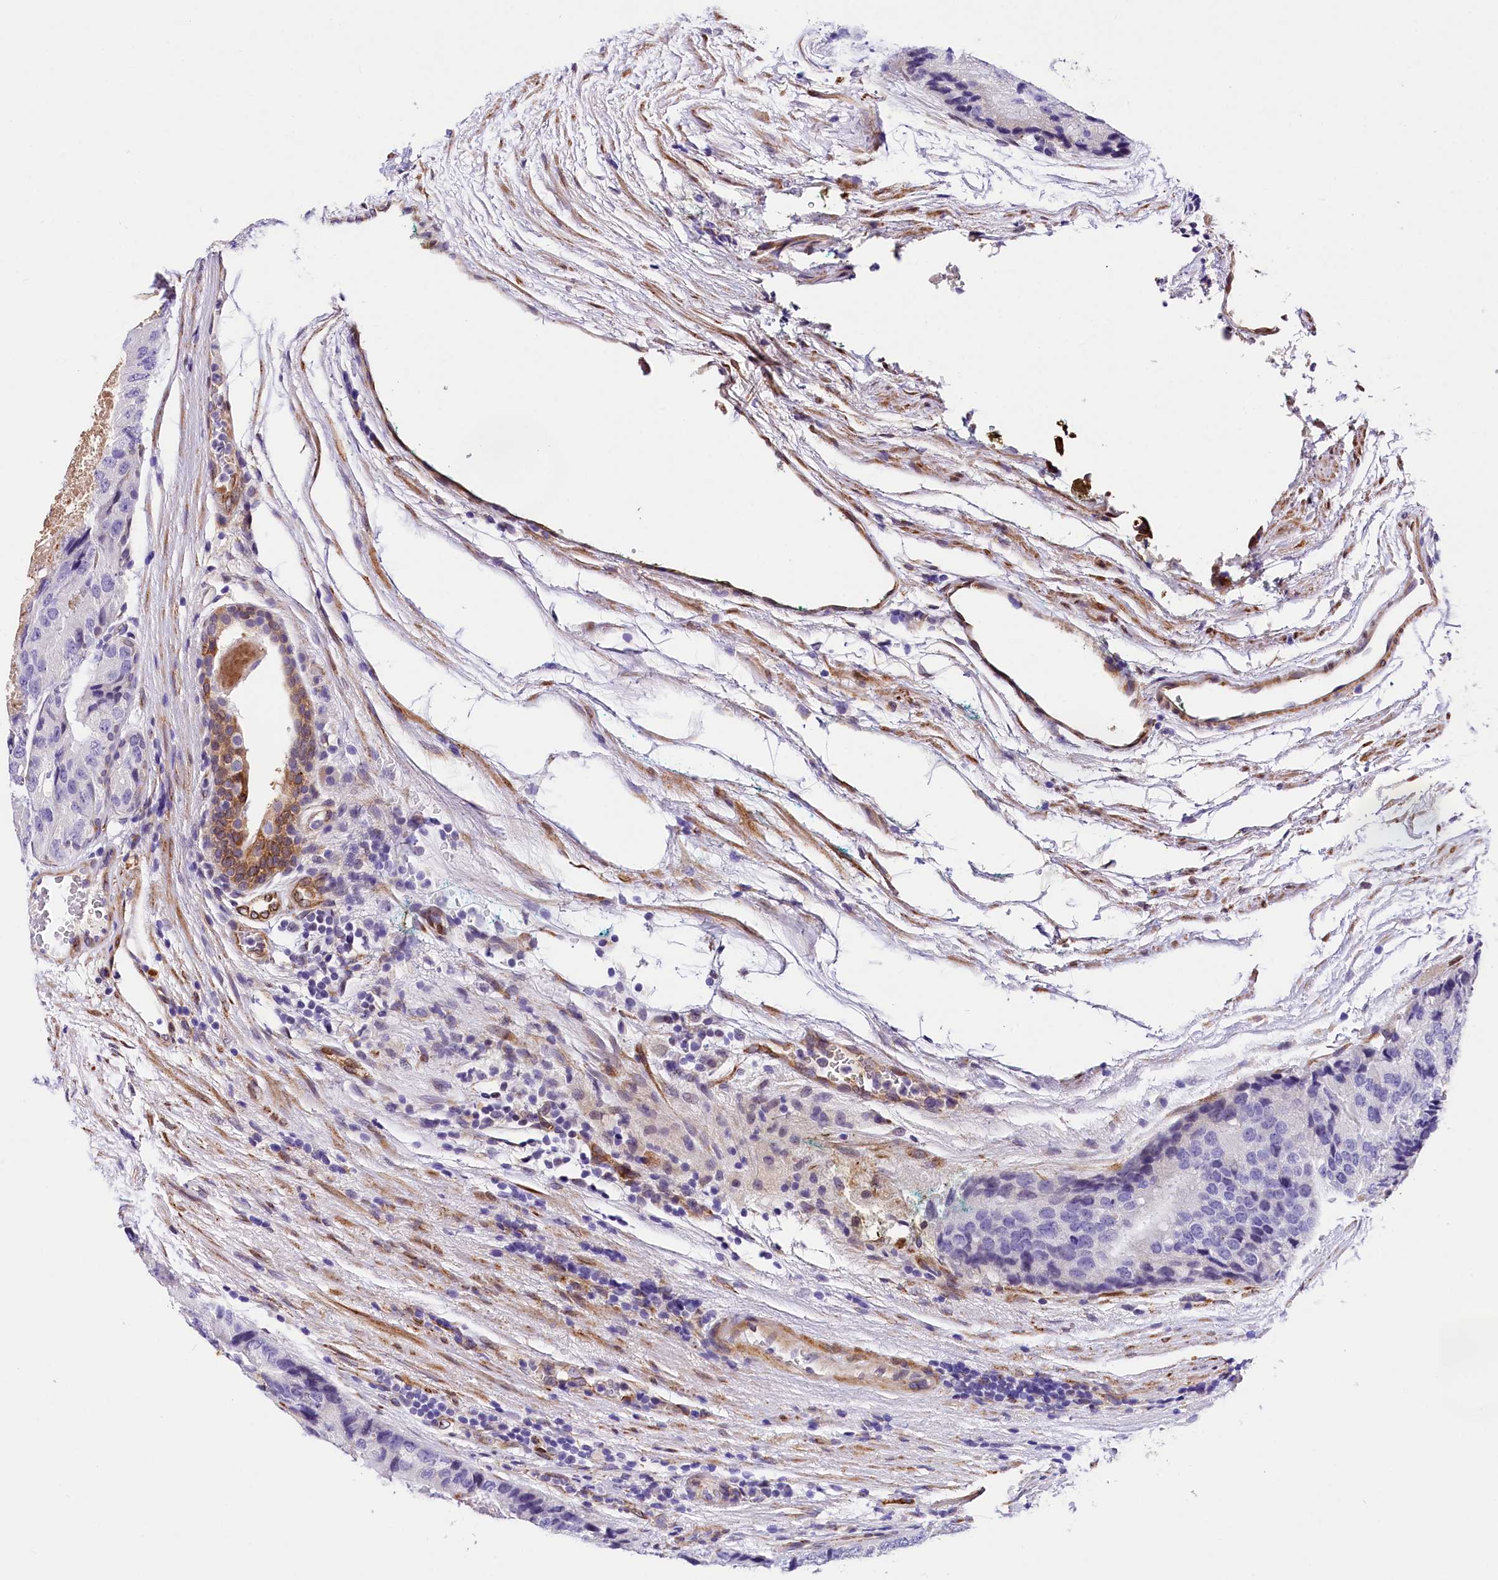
{"staining": {"intensity": "negative", "quantity": "none", "location": "none"}, "tissue": "prostate cancer", "cell_type": "Tumor cells", "image_type": "cancer", "snomed": [{"axis": "morphology", "description": "Adenocarcinoma, High grade"}, {"axis": "topography", "description": "Prostate"}], "caption": "Tumor cells are negative for protein expression in human adenocarcinoma (high-grade) (prostate).", "gene": "ITGA1", "patient": {"sex": "male", "age": 70}}